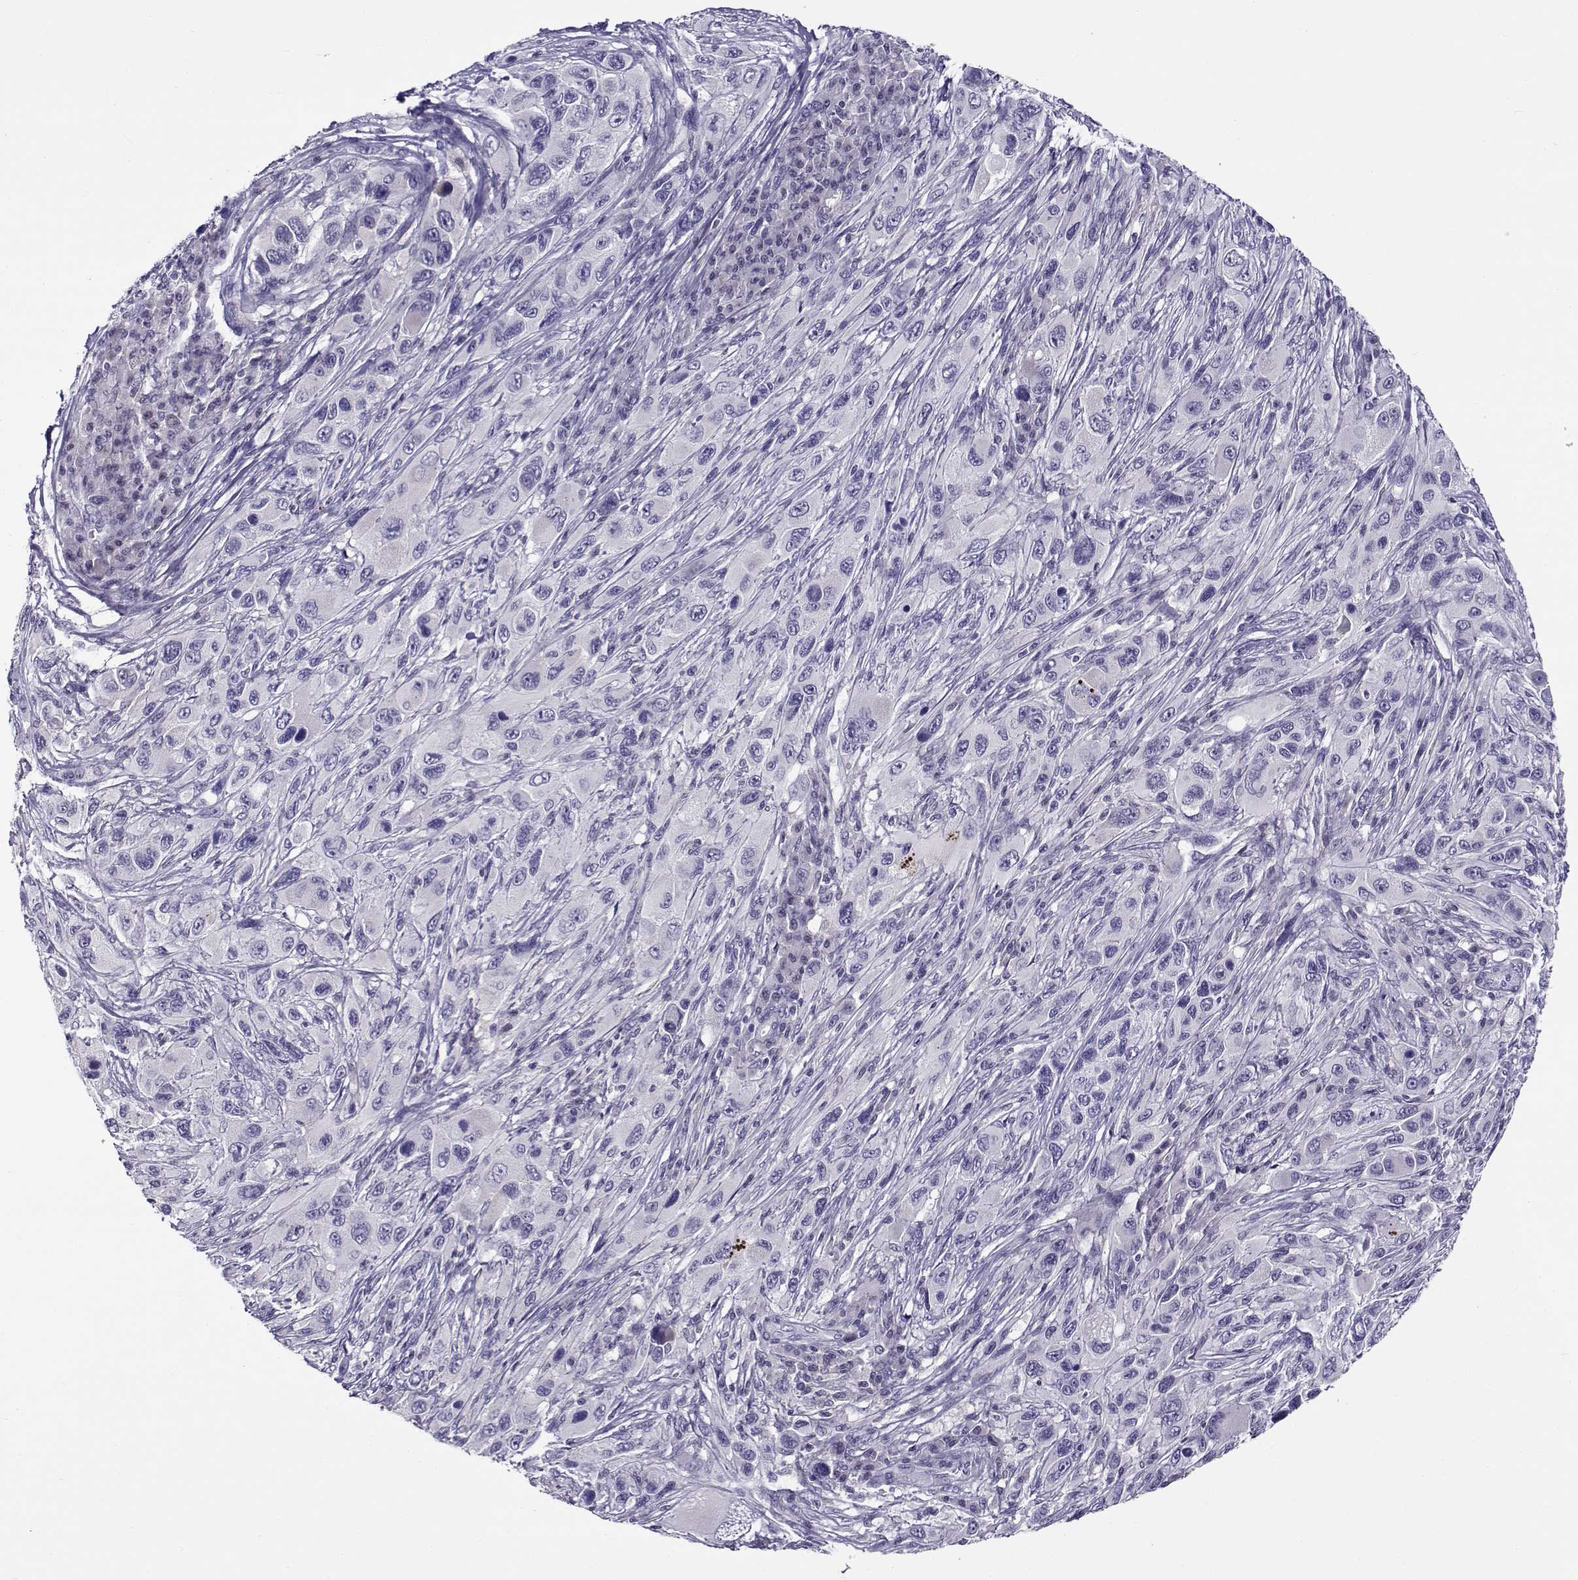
{"staining": {"intensity": "negative", "quantity": "none", "location": "none"}, "tissue": "melanoma", "cell_type": "Tumor cells", "image_type": "cancer", "snomed": [{"axis": "morphology", "description": "Malignant melanoma, NOS"}, {"axis": "topography", "description": "Skin"}], "caption": "Tumor cells show no significant positivity in melanoma.", "gene": "FEZF1", "patient": {"sex": "male", "age": 53}}